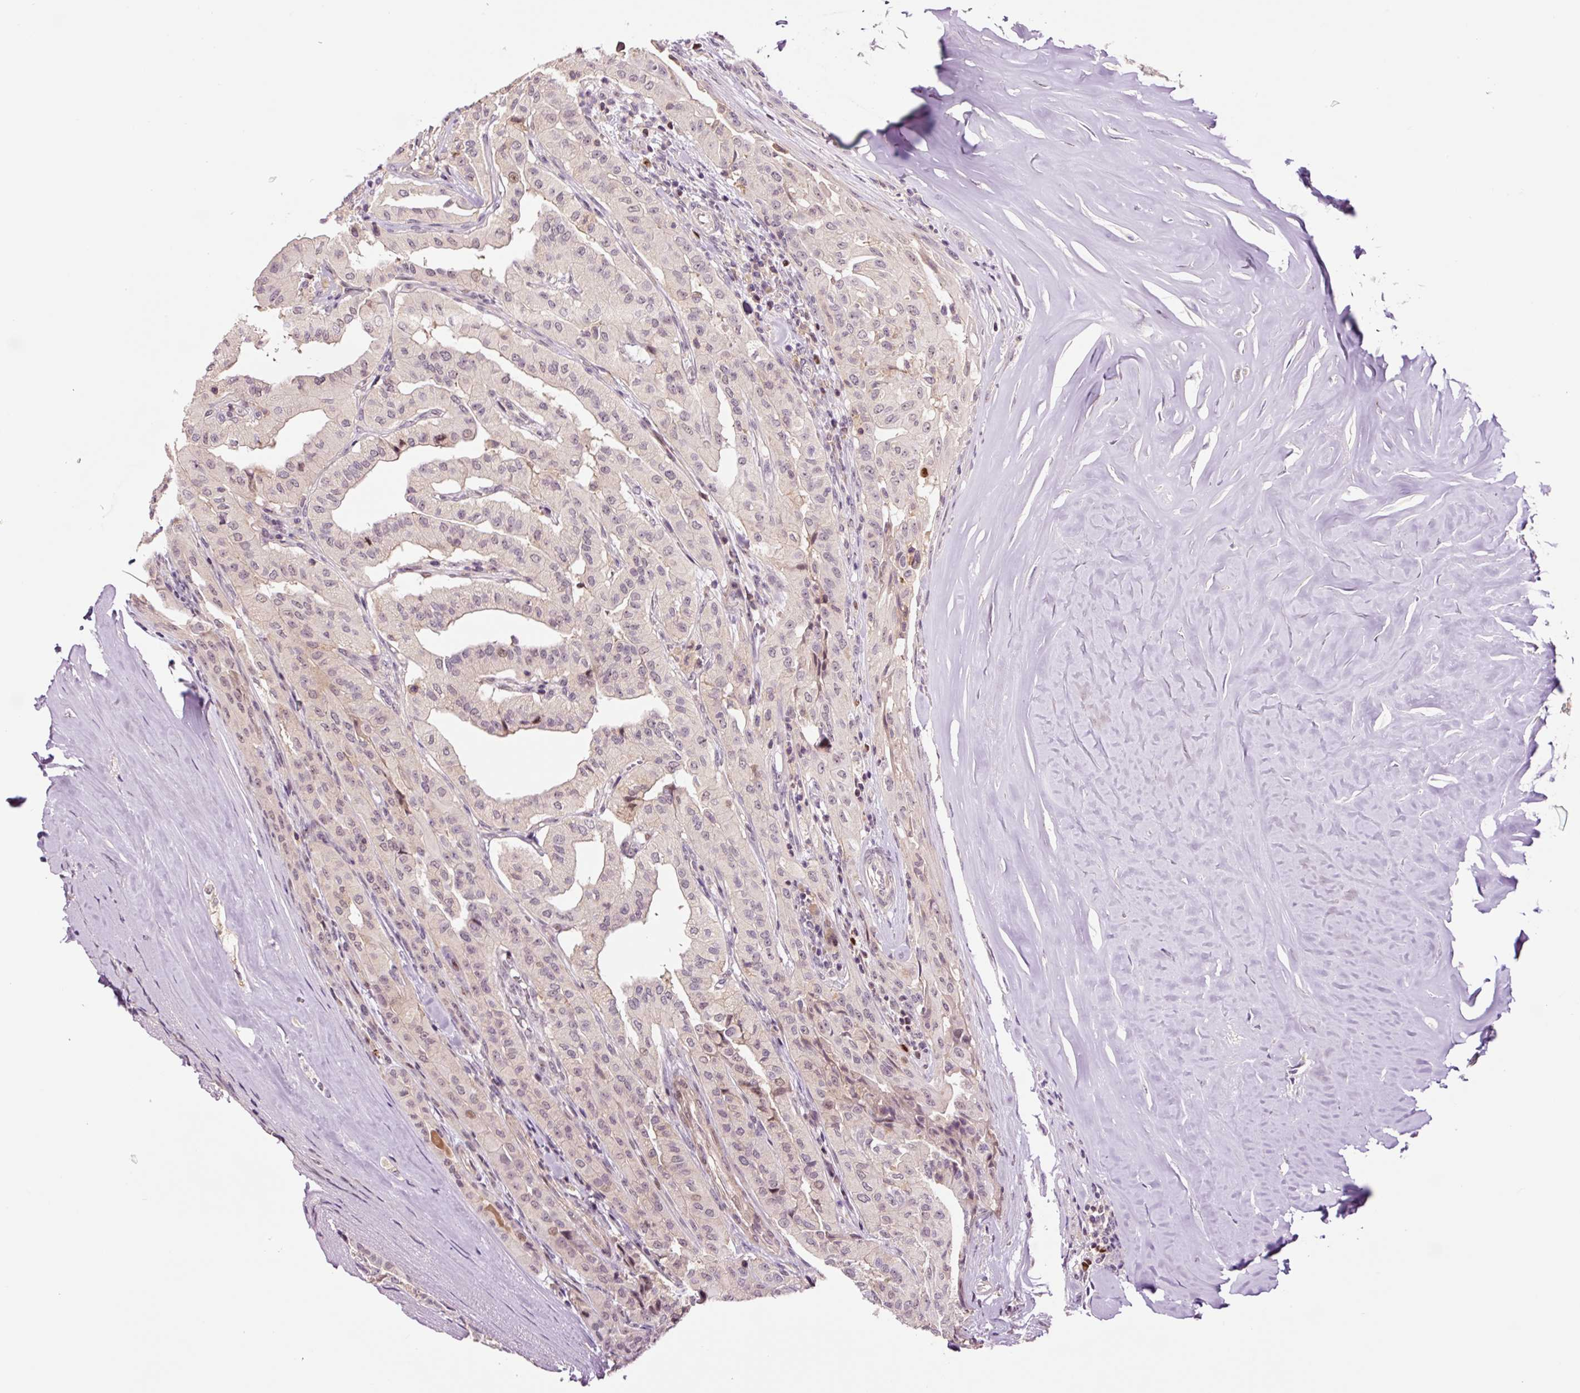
{"staining": {"intensity": "negative", "quantity": "none", "location": "none"}, "tissue": "thyroid cancer", "cell_type": "Tumor cells", "image_type": "cancer", "snomed": [{"axis": "morphology", "description": "Papillary adenocarcinoma, NOS"}, {"axis": "topography", "description": "Thyroid gland"}], "caption": "Tumor cells show no significant protein staining in thyroid papillary adenocarcinoma.", "gene": "DPPA4", "patient": {"sex": "female", "age": 59}}